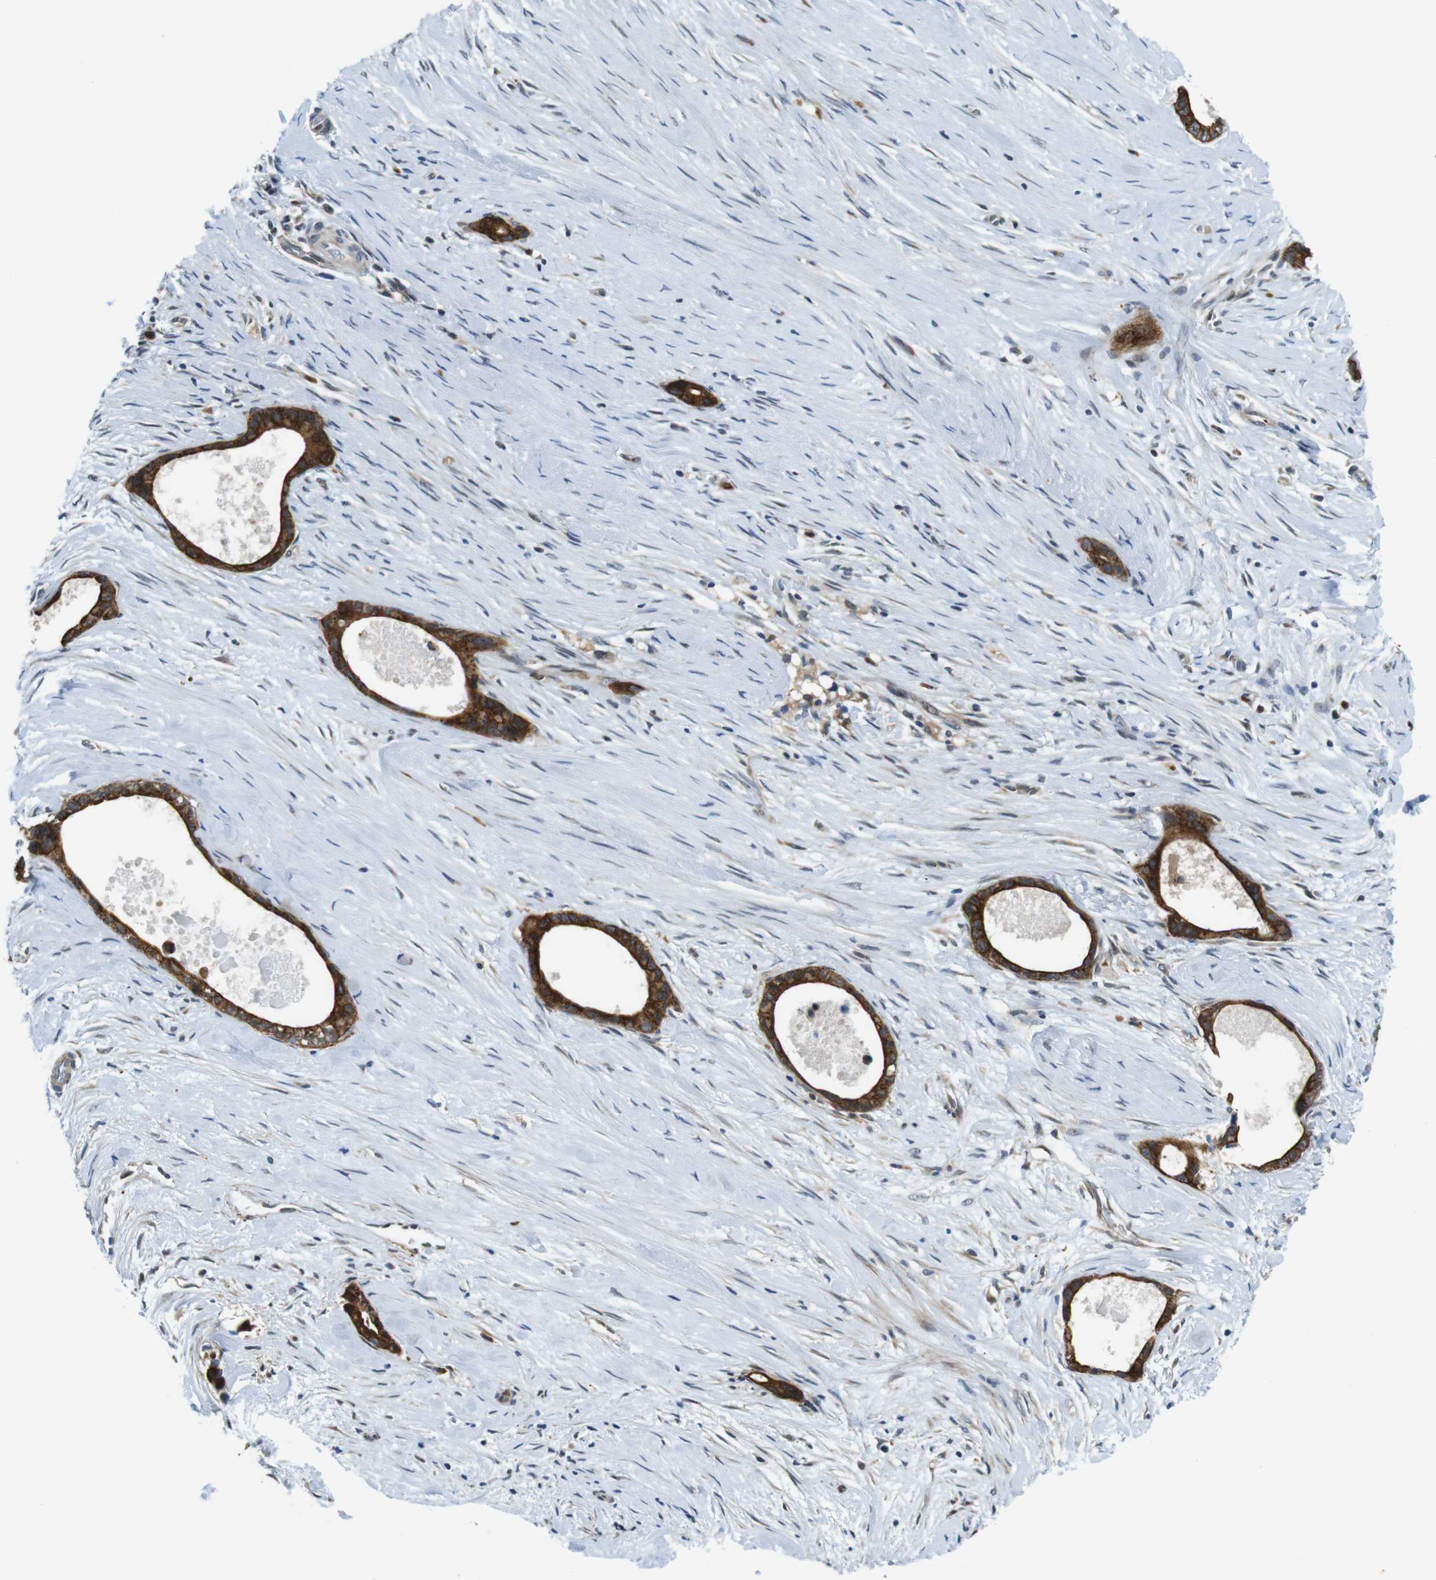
{"staining": {"intensity": "strong", "quantity": ">75%", "location": "cytoplasmic/membranous"}, "tissue": "liver cancer", "cell_type": "Tumor cells", "image_type": "cancer", "snomed": [{"axis": "morphology", "description": "Cholangiocarcinoma"}, {"axis": "topography", "description": "Liver"}], "caption": "Cholangiocarcinoma (liver) stained with a brown dye shows strong cytoplasmic/membranous positive positivity in approximately >75% of tumor cells.", "gene": "ZDHHC3", "patient": {"sex": "female", "age": 55}}